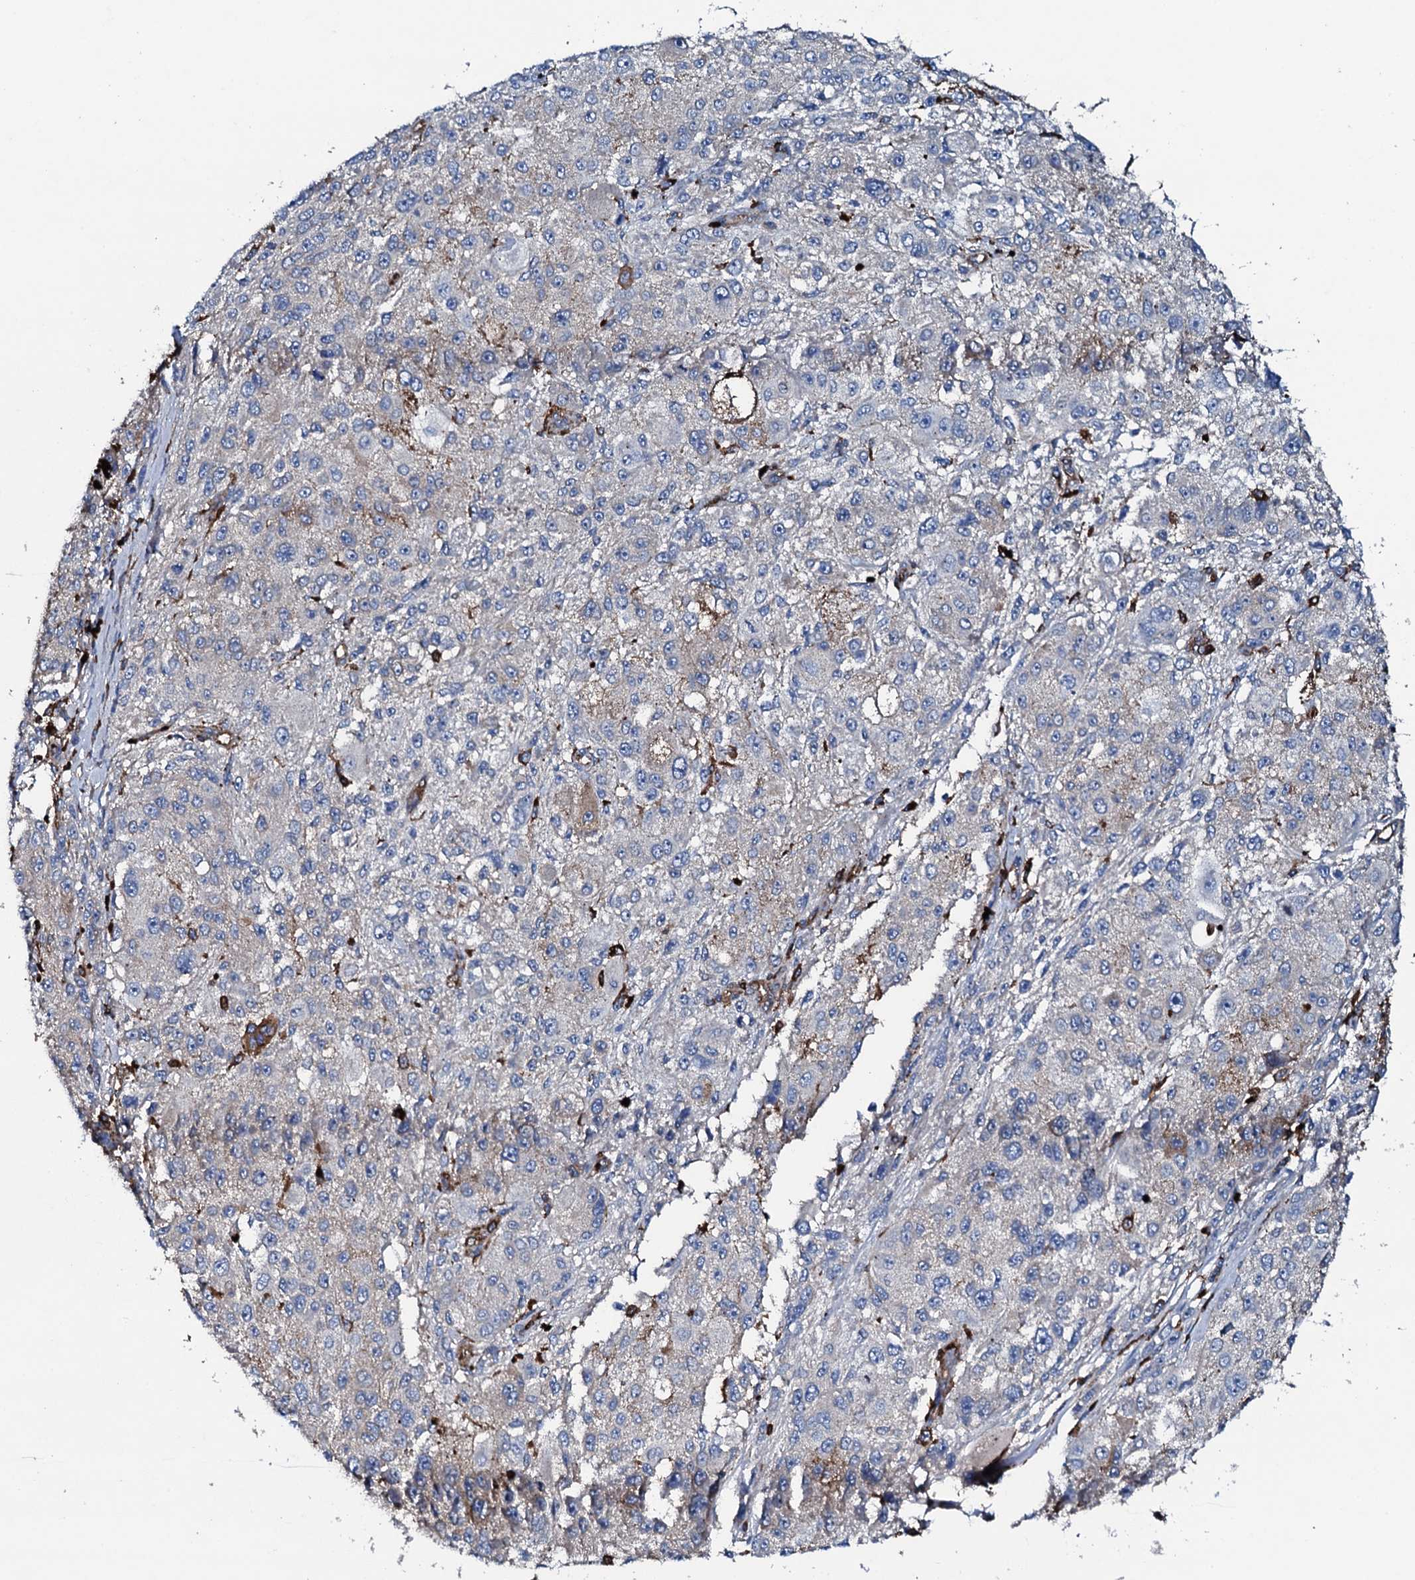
{"staining": {"intensity": "negative", "quantity": "none", "location": "none"}, "tissue": "melanoma", "cell_type": "Tumor cells", "image_type": "cancer", "snomed": [{"axis": "morphology", "description": "Necrosis, NOS"}, {"axis": "morphology", "description": "Malignant melanoma, NOS"}, {"axis": "topography", "description": "Skin"}], "caption": "A photomicrograph of human malignant melanoma is negative for staining in tumor cells.", "gene": "MS4A4E", "patient": {"sex": "female", "age": 87}}